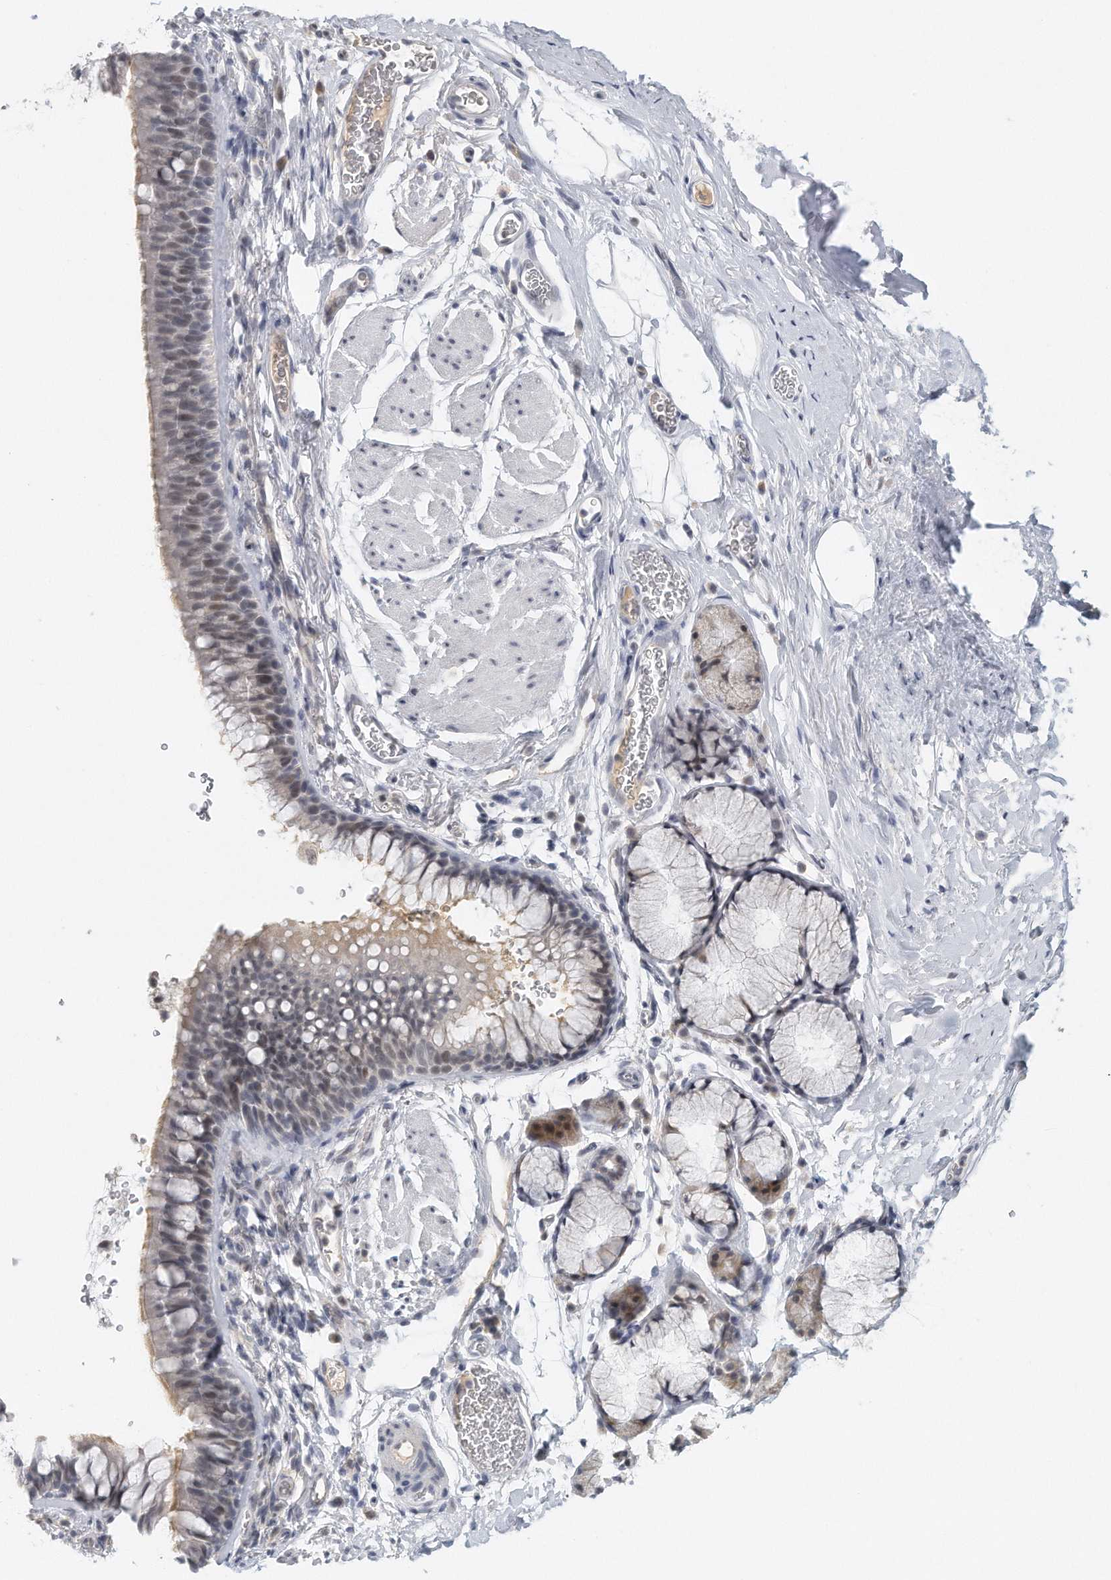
{"staining": {"intensity": "weak", "quantity": "25%-75%", "location": "cytoplasmic/membranous"}, "tissue": "bronchus", "cell_type": "Respiratory epithelial cells", "image_type": "normal", "snomed": [{"axis": "morphology", "description": "Normal tissue, NOS"}, {"axis": "topography", "description": "Cartilage tissue"}, {"axis": "topography", "description": "Bronchus"}], "caption": "This micrograph shows unremarkable bronchus stained with immunohistochemistry to label a protein in brown. The cytoplasmic/membranous of respiratory epithelial cells show weak positivity for the protein. Nuclei are counter-stained blue.", "gene": "DDX43", "patient": {"sex": "female", "age": 53}}